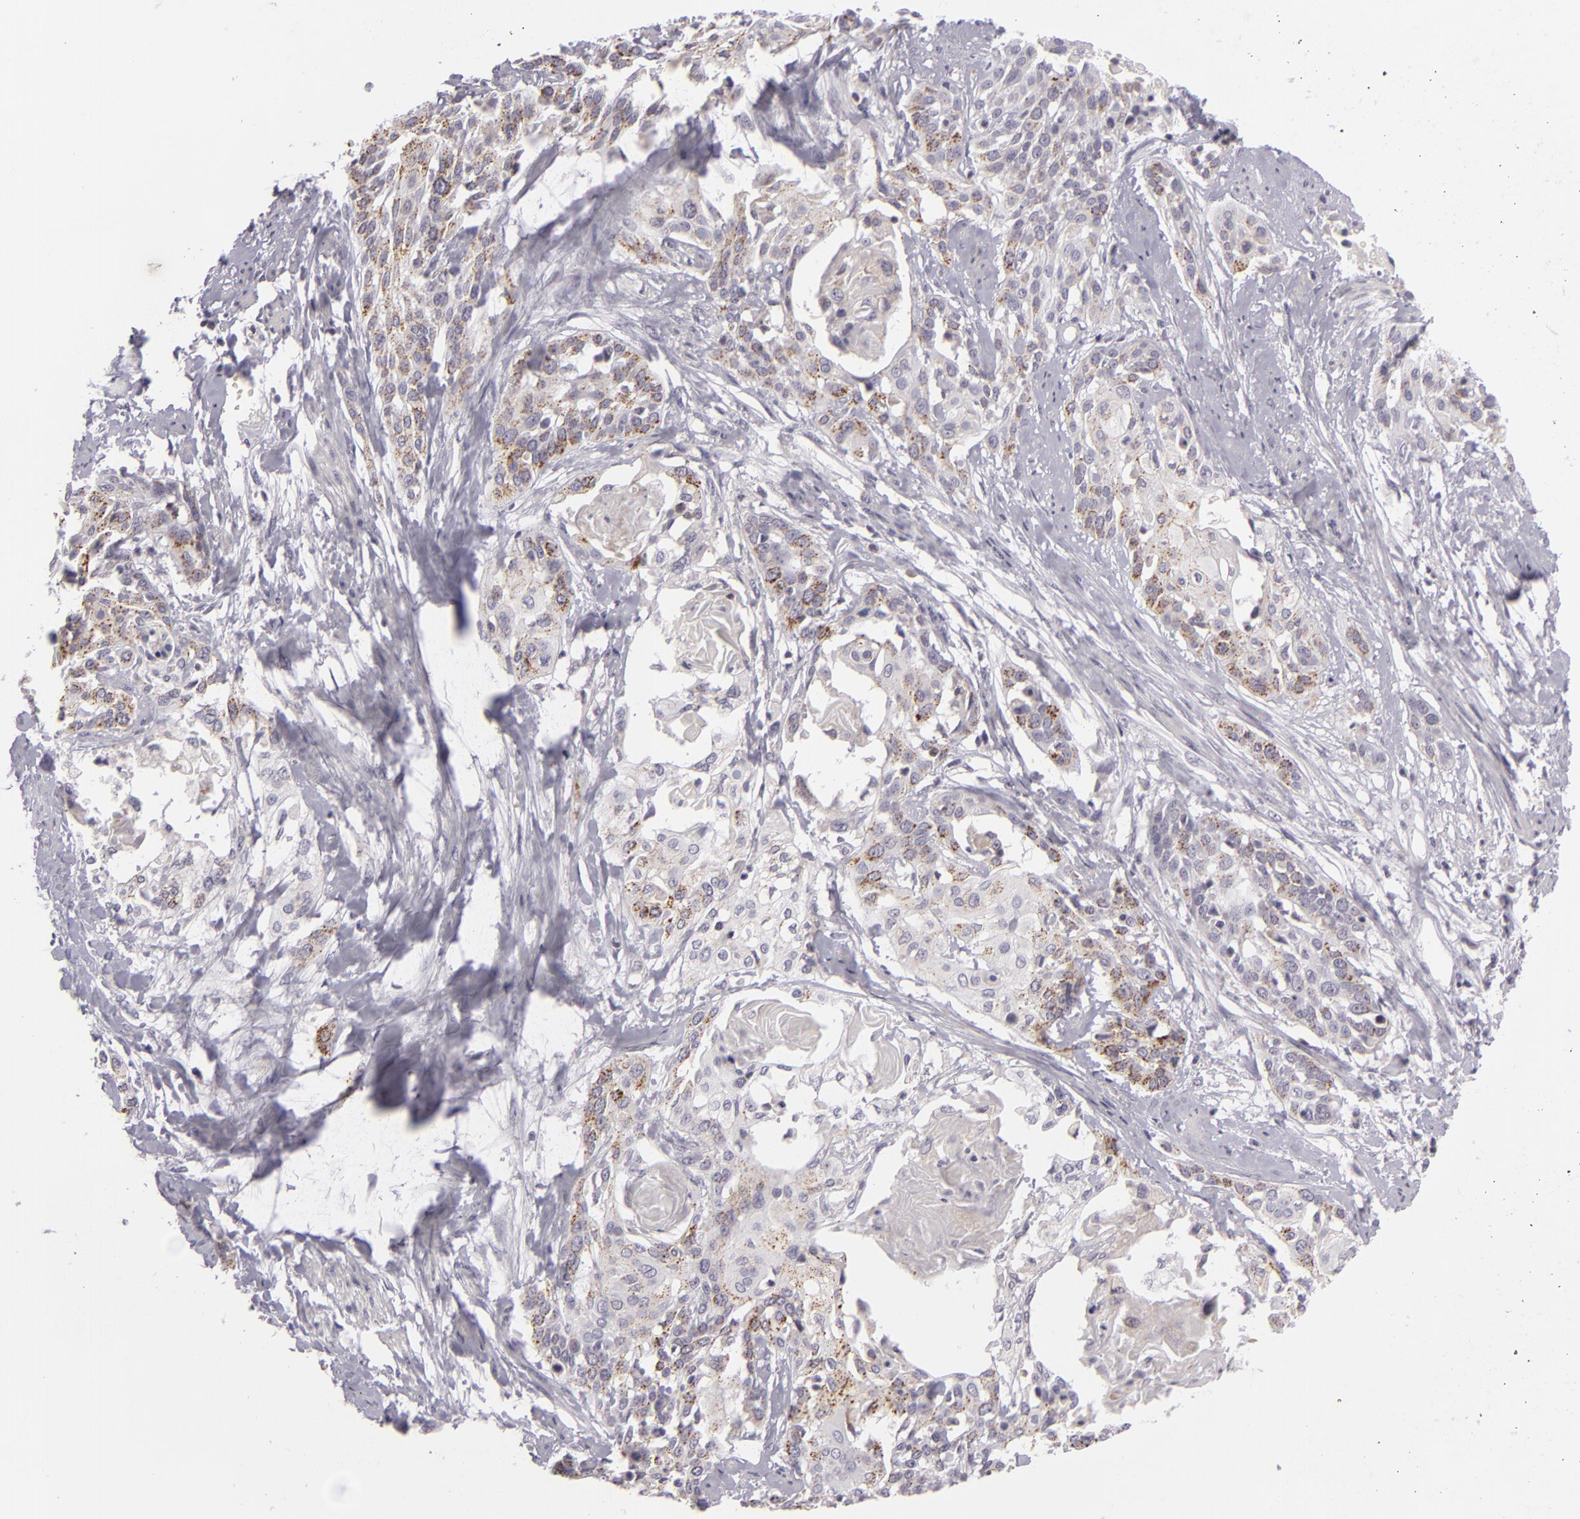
{"staining": {"intensity": "negative", "quantity": "none", "location": "none"}, "tissue": "cervical cancer", "cell_type": "Tumor cells", "image_type": "cancer", "snomed": [{"axis": "morphology", "description": "Squamous cell carcinoma, NOS"}, {"axis": "topography", "description": "Cervix"}], "caption": "Tumor cells show no significant staining in cervical cancer. Brightfield microscopy of IHC stained with DAB (brown) and hematoxylin (blue), captured at high magnification.", "gene": "KCNAB2", "patient": {"sex": "female", "age": 57}}